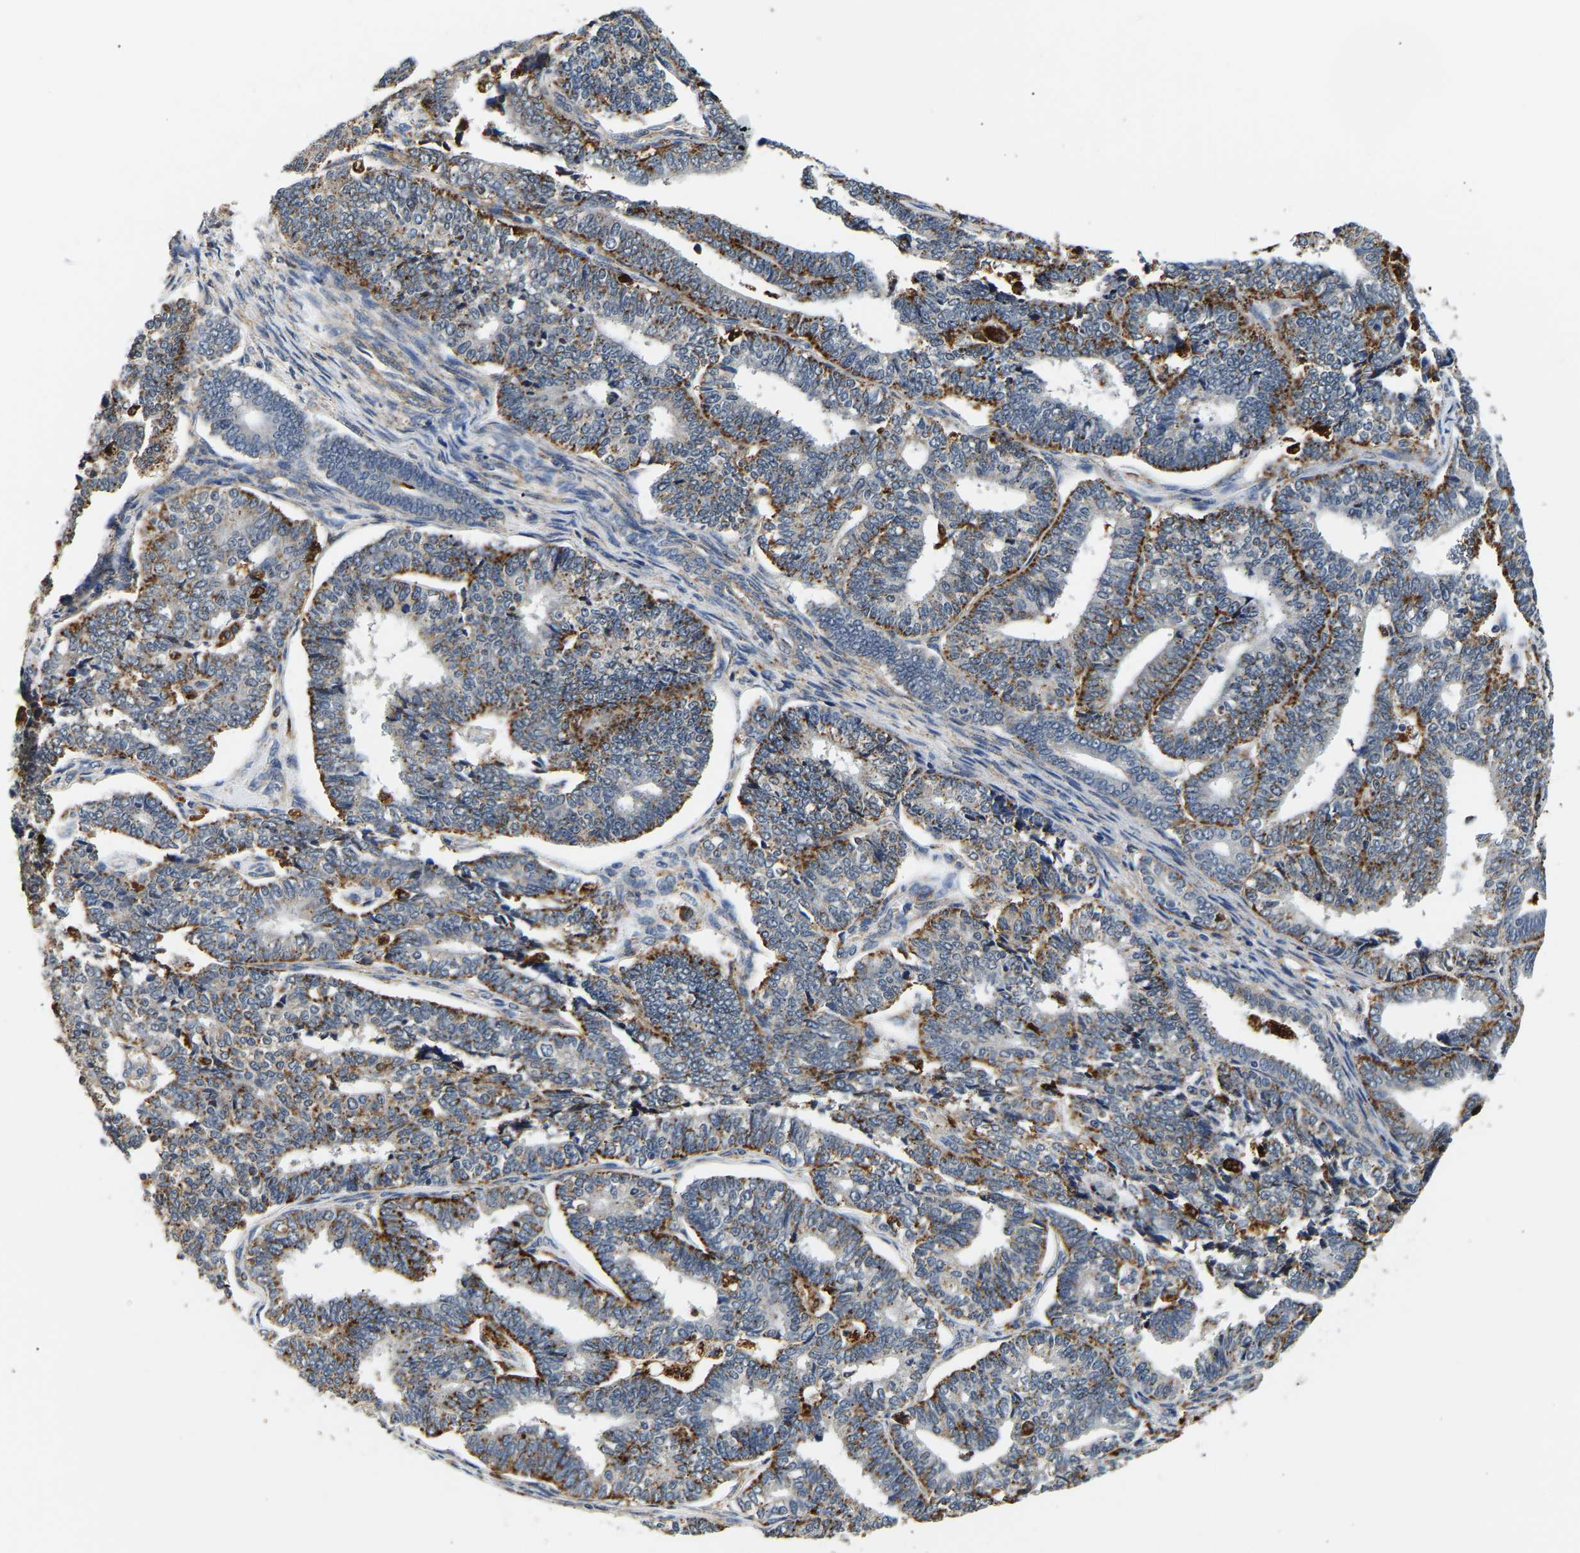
{"staining": {"intensity": "moderate", "quantity": ">75%", "location": "cytoplasmic/membranous"}, "tissue": "endometrial cancer", "cell_type": "Tumor cells", "image_type": "cancer", "snomed": [{"axis": "morphology", "description": "Adenocarcinoma, NOS"}, {"axis": "topography", "description": "Endometrium"}], "caption": "Moderate cytoplasmic/membranous staining is present in about >75% of tumor cells in adenocarcinoma (endometrial).", "gene": "SMU1", "patient": {"sex": "female", "age": 70}}